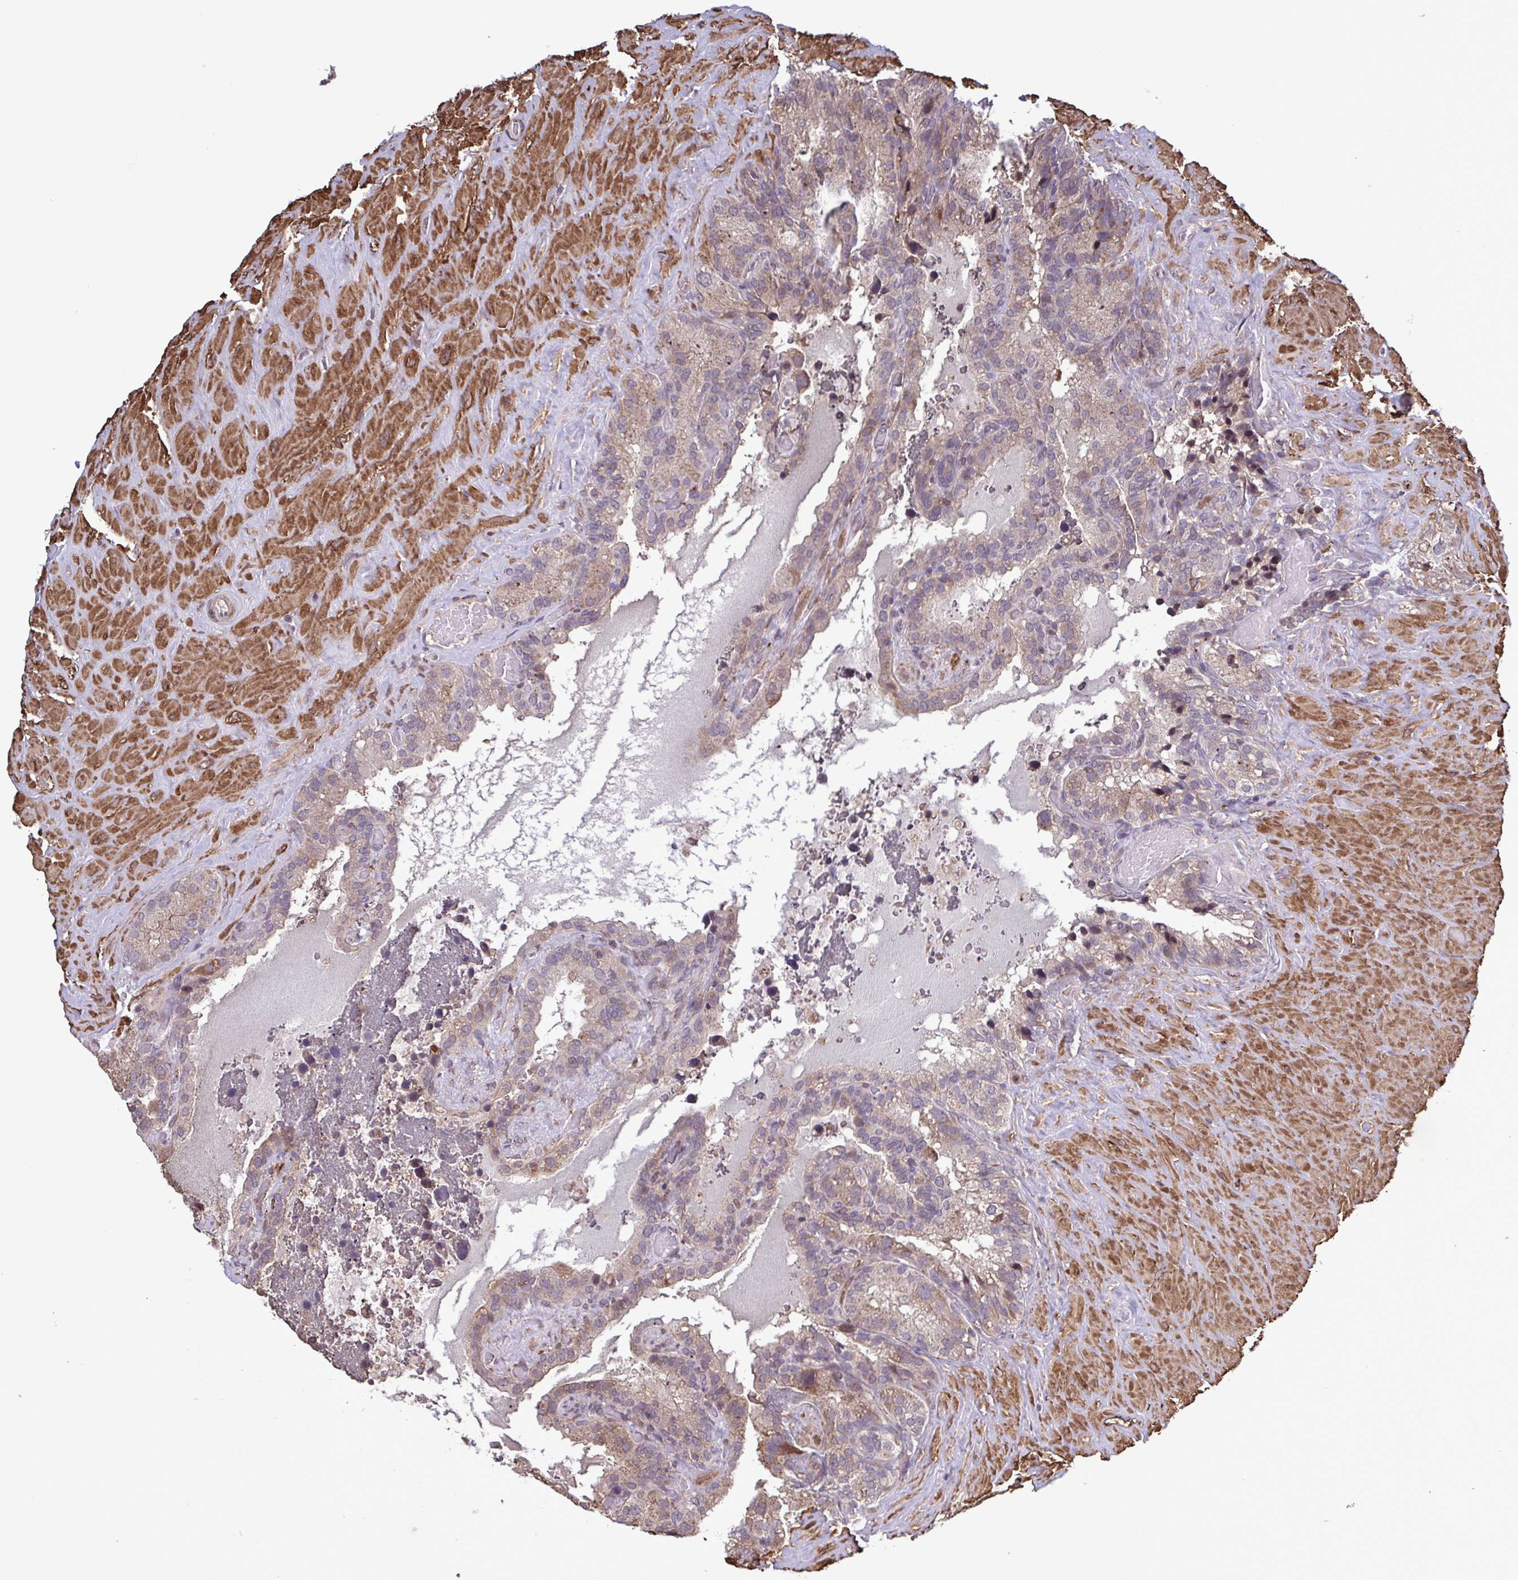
{"staining": {"intensity": "weak", "quantity": "25%-75%", "location": "cytoplasmic/membranous"}, "tissue": "seminal vesicle", "cell_type": "Glandular cells", "image_type": "normal", "snomed": [{"axis": "morphology", "description": "Normal tissue, NOS"}, {"axis": "topography", "description": "Seminal veicle"}], "caption": "Immunohistochemistry (DAB (3,3'-diaminobenzidine)) staining of benign seminal vesicle displays weak cytoplasmic/membranous protein staining in approximately 25%-75% of glandular cells. The protein of interest is stained brown, and the nuclei are stained in blue (DAB IHC with brightfield microscopy, high magnification).", "gene": "ZNF200", "patient": {"sex": "male", "age": 60}}